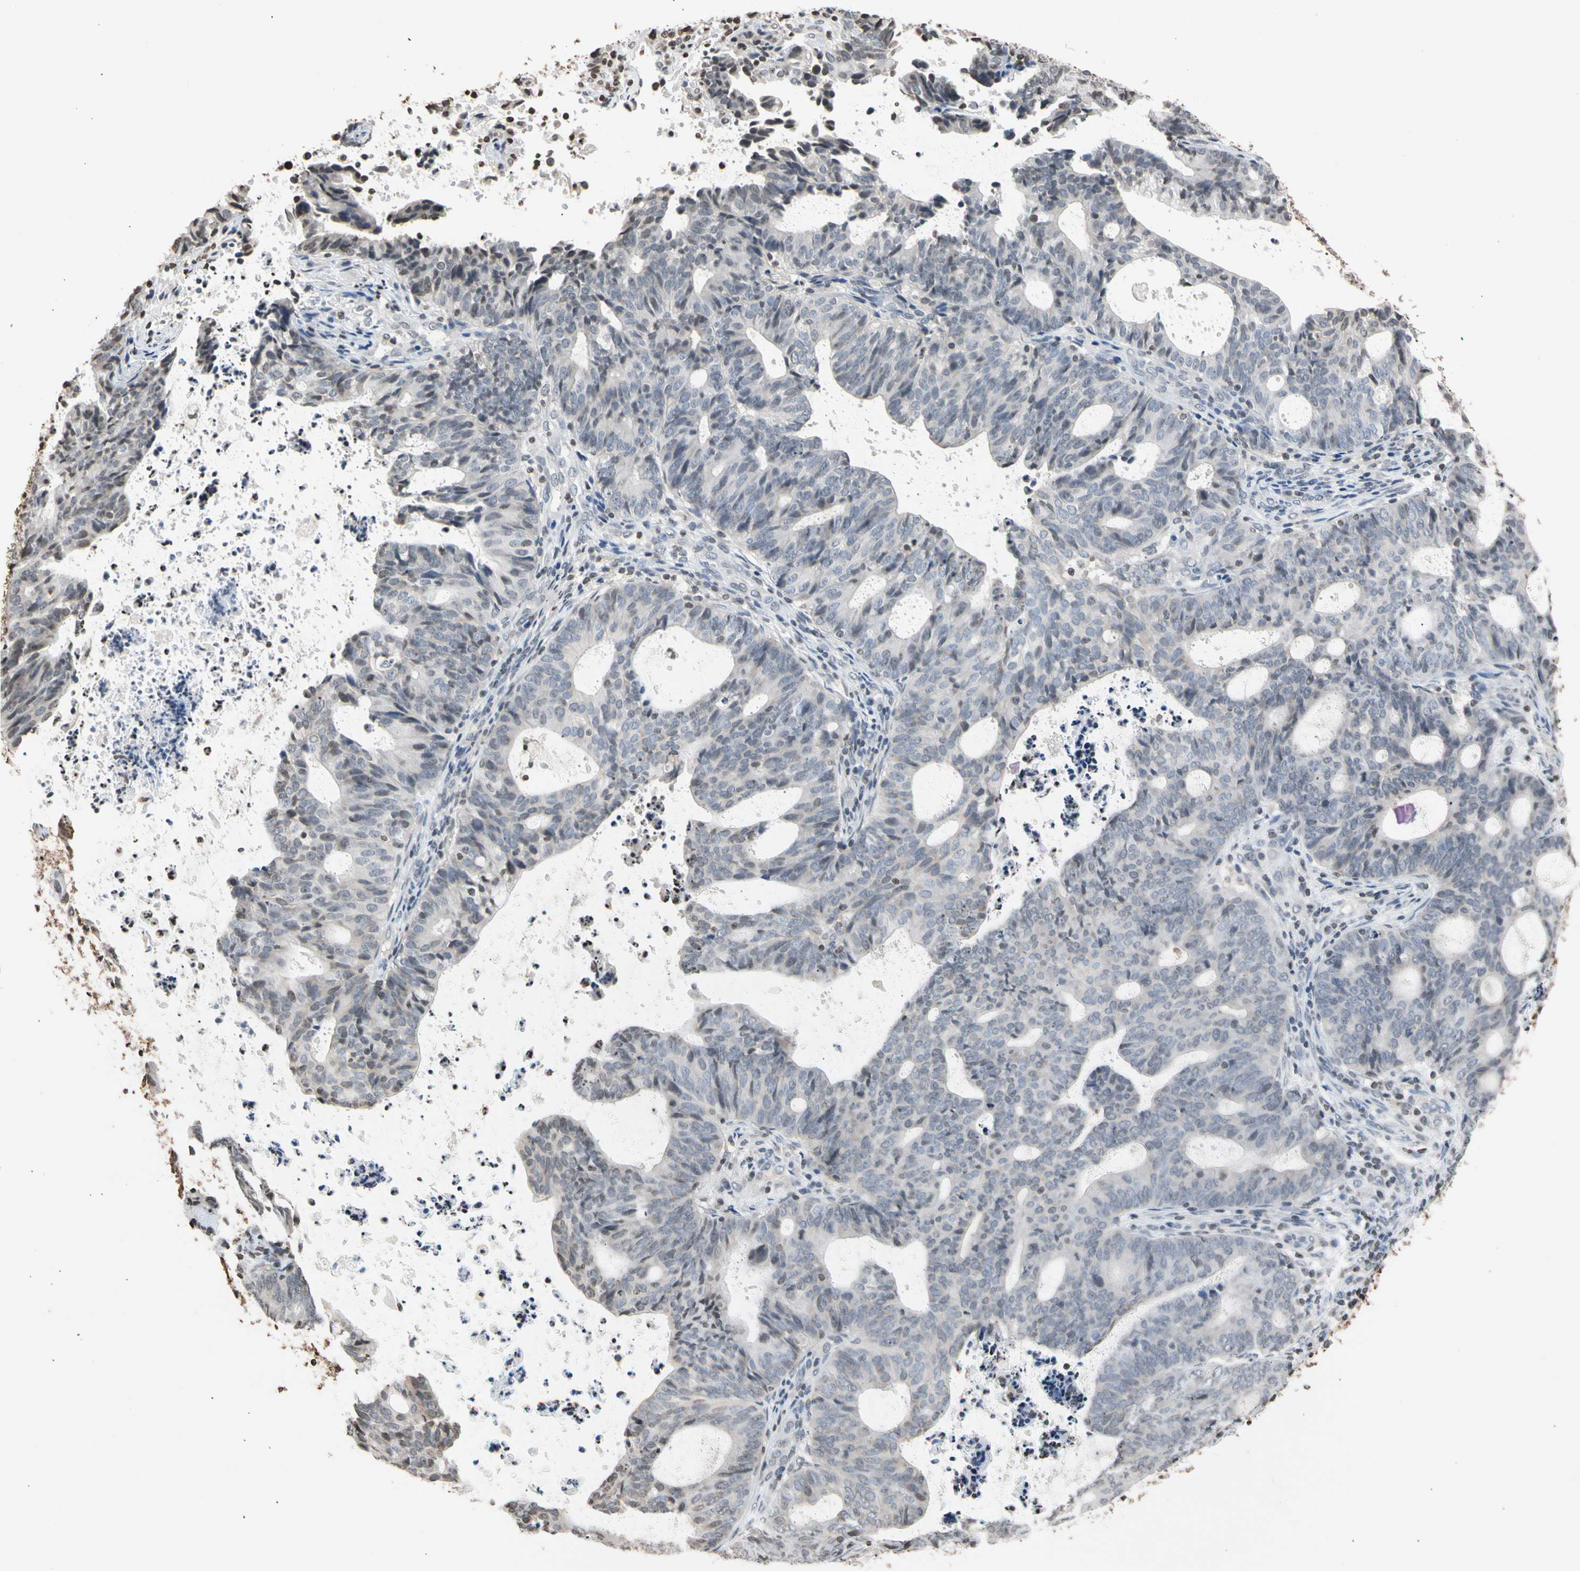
{"staining": {"intensity": "negative", "quantity": "none", "location": "none"}, "tissue": "endometrial cancer", "cell_type": "Tumor cells", "image_type": "cancer", "snomed": [{"axis": "morphology", "description": "Adenocarcinoma, NOS"}, {"axis": "topography", "description": "Uterus"}], "caption": "Endometrial cancer (adenocarcinoma) was stained to show a protein in brown. There is no significant positivity in tumor cells. (DAB immunohistochemistry visualized using brightfield microscopy, high magnification).", "gene": "GPX4", "patient": {"sex": "female", "age": 83}}